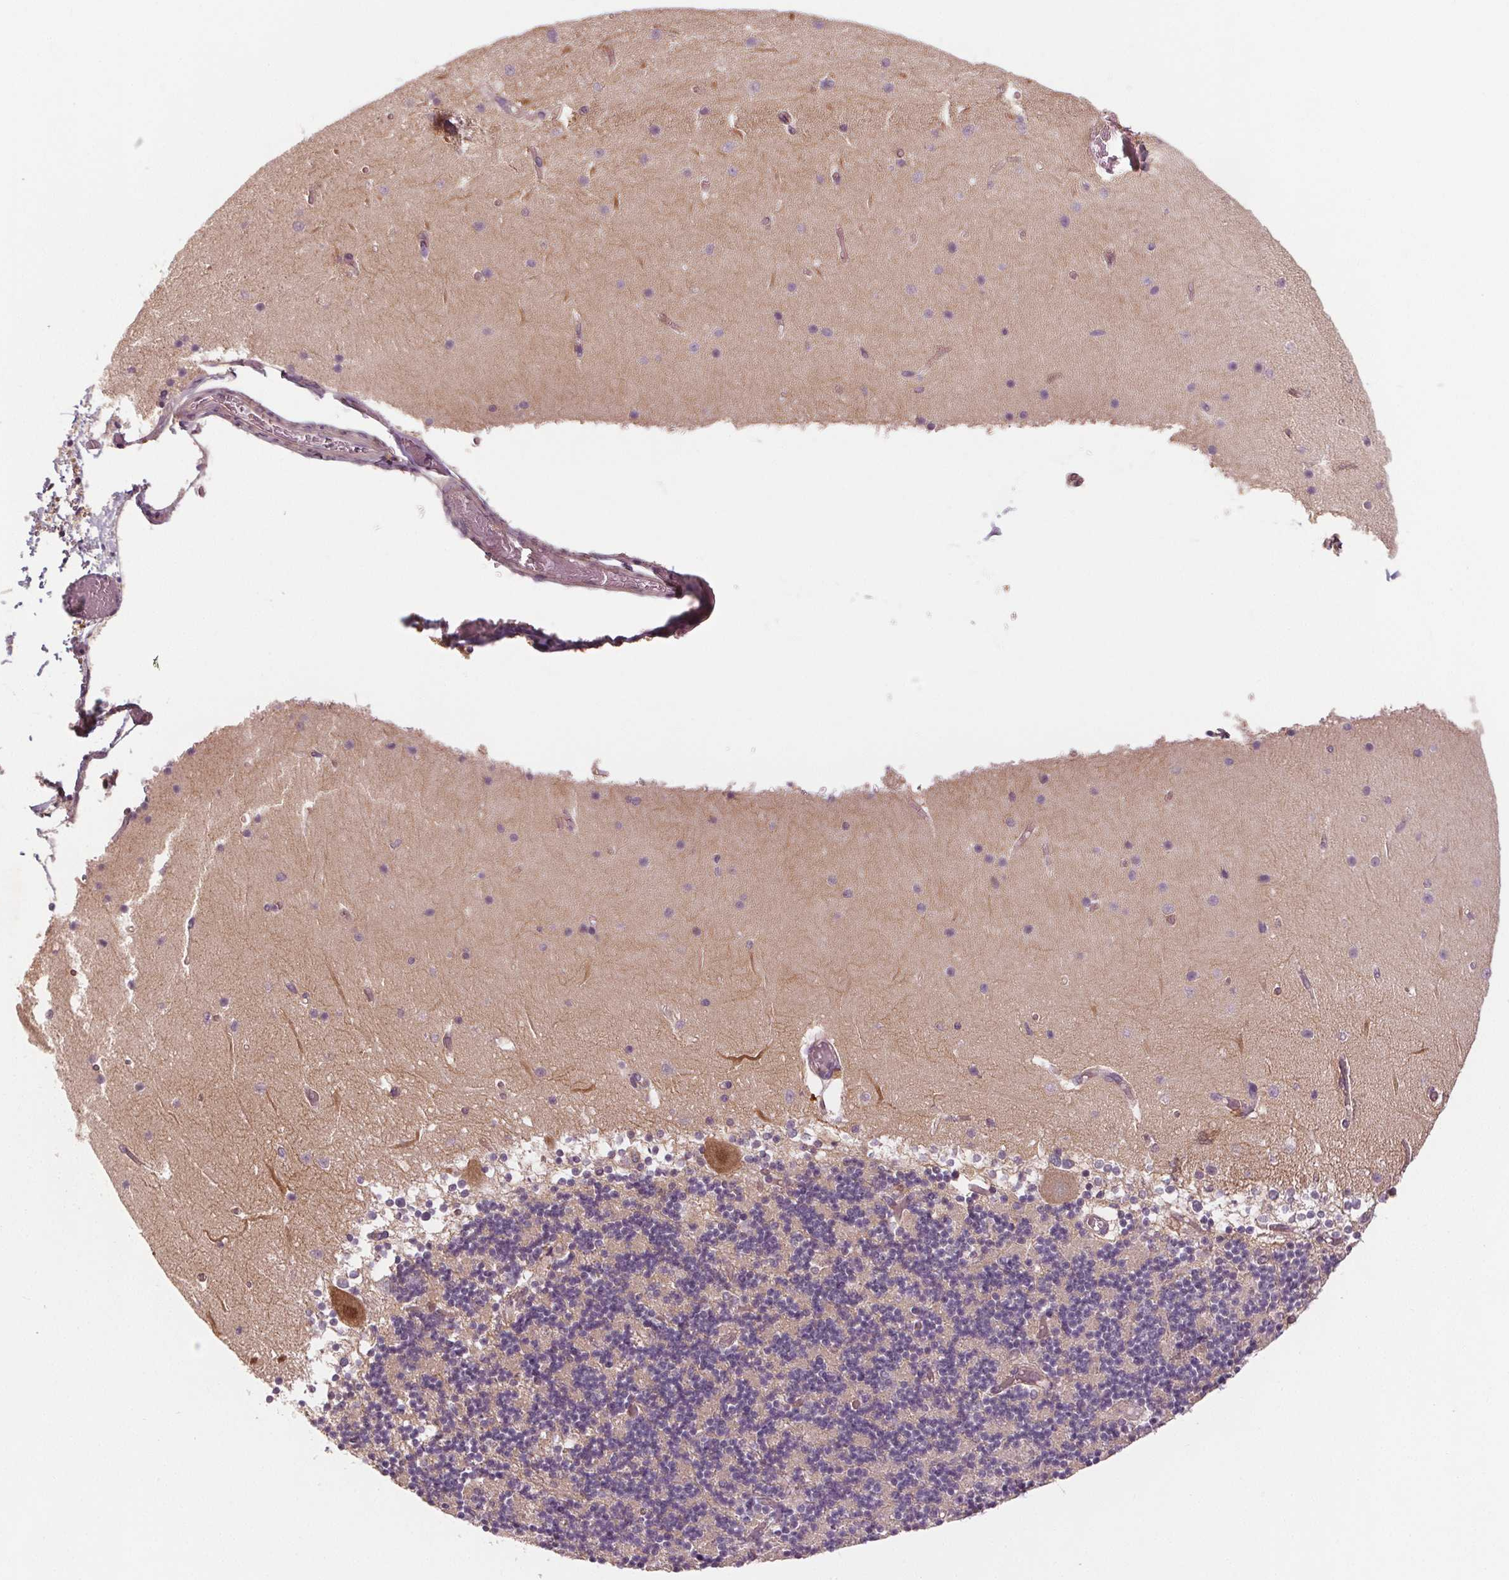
{"staining": {"intensity": "moderate", "quantity": "<25%", "location": "cytoplasmic/membranous"}, "tissue": "cerebellum", "cell_type": "Cells in granular layer", "image_type": "normal", "snomed": [{"axis": "morphology", "description": "Normal tissue, NOS"}, {"axis": "topography", "description": "Cerebellum"}], "caption": "The photomicrograph shows staining of normal cerebellum, revealing moderate cytoplasmic/membranous protein staining (brown color) within cells in granular layer. Using DAB (3,3'-diaminobenzidine) (brown) and hematoxylin (blue) stains, captured at high magnification using brightfield microscopy.", "gene": "VNN1", "patient": {"sex": "female", "age": 28}}